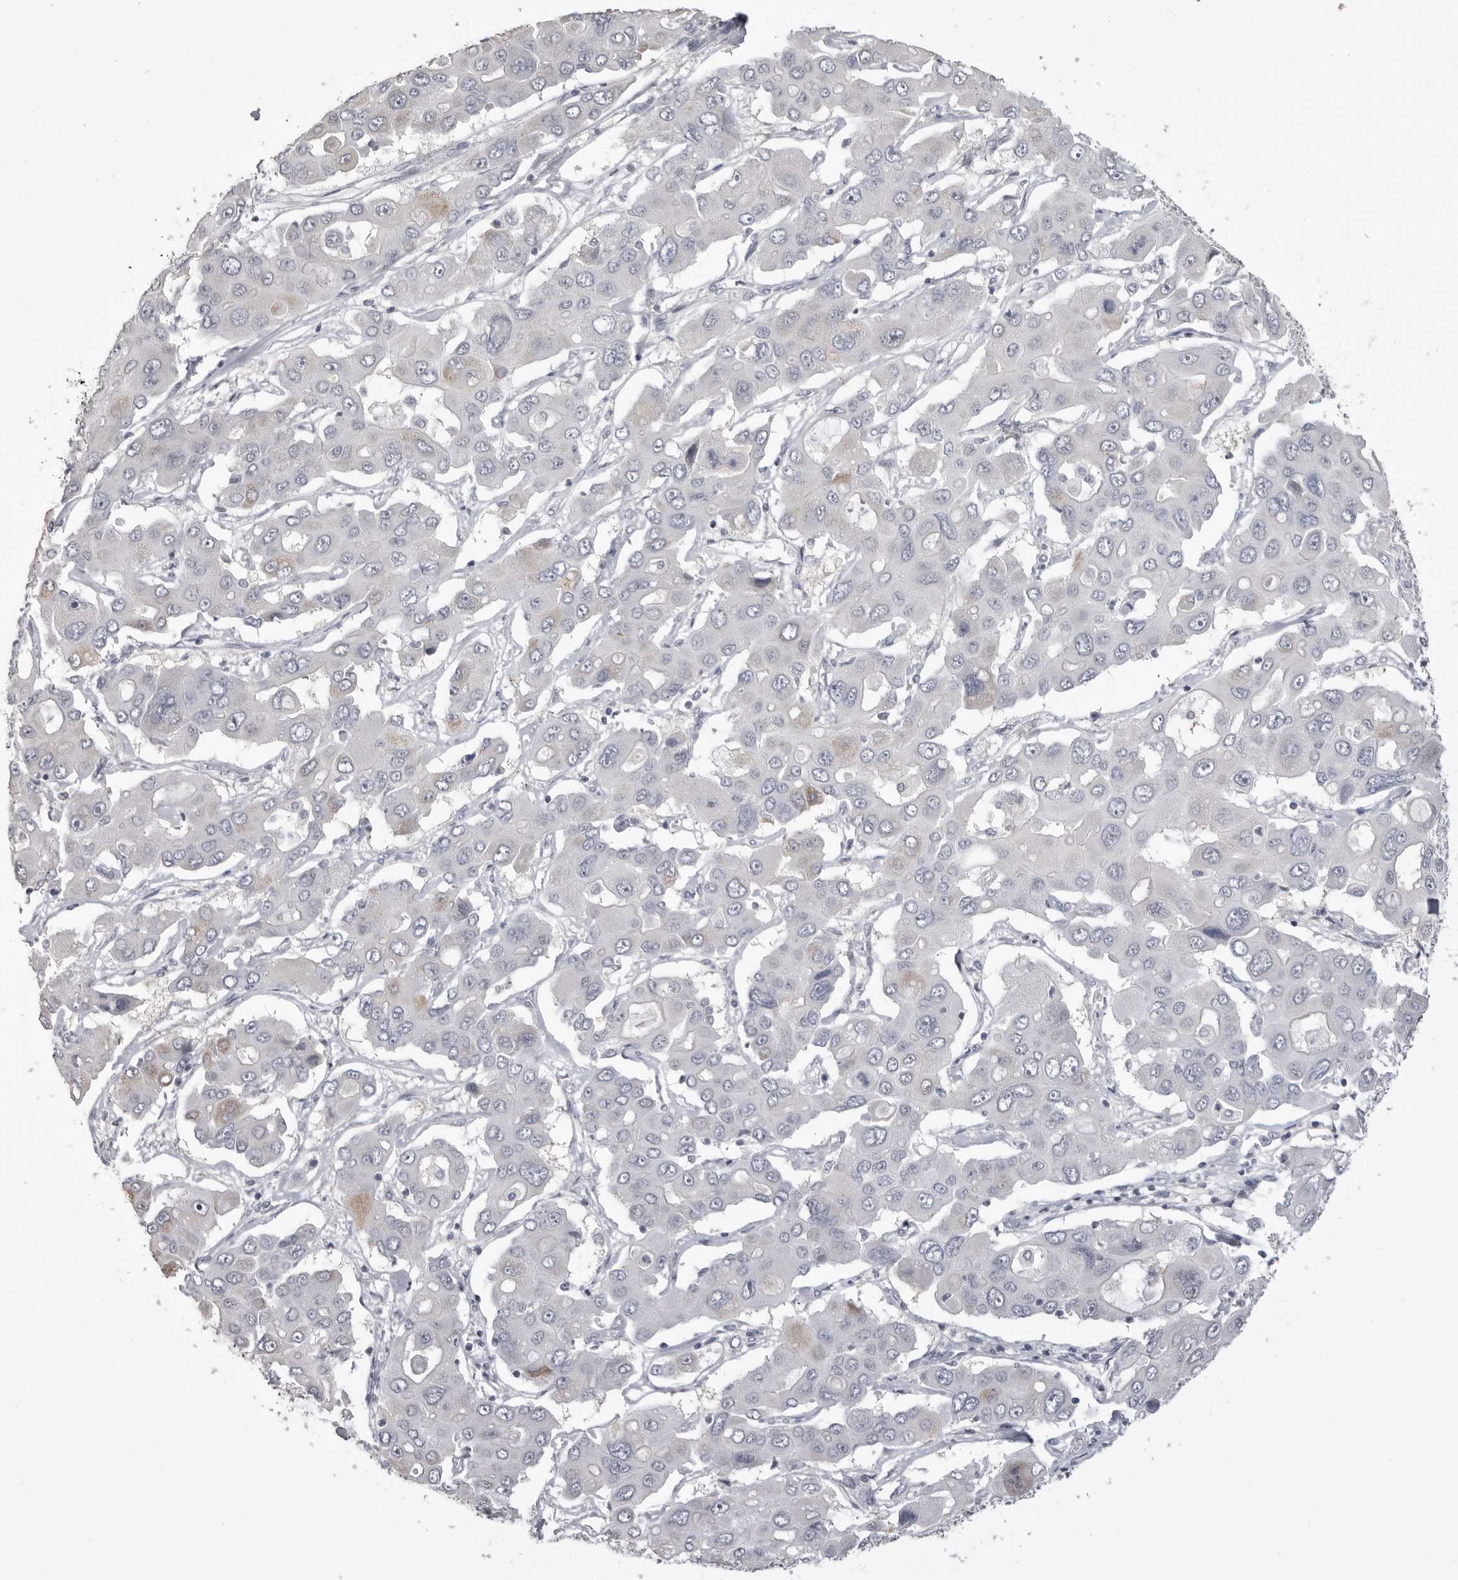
{"staining": {"intensity": "weak", "quantity": "<25%", "location": "cytoplasmic/membranous"}, "tissue": "liver cancer", "cell_type": "Tumor cells", "image_type": "cancer", "snomed": [{"axis": "morphology", "description": "Cholangiocarcinoma"}, {"axis": "topography", "description": "Liver"}], "caption": "A photomicrograph of liver cancer (cholangiocarcinoma) stained for a protein shows no brown staining in tumor cells. (Stains: DAB immunohistochemistry (IHC) with hematoxylin counter stain, Microscopy: brightfield microscopy at high magnification).", "gene": "GPN2", "patient": {"sex": "male", "age": 67}}